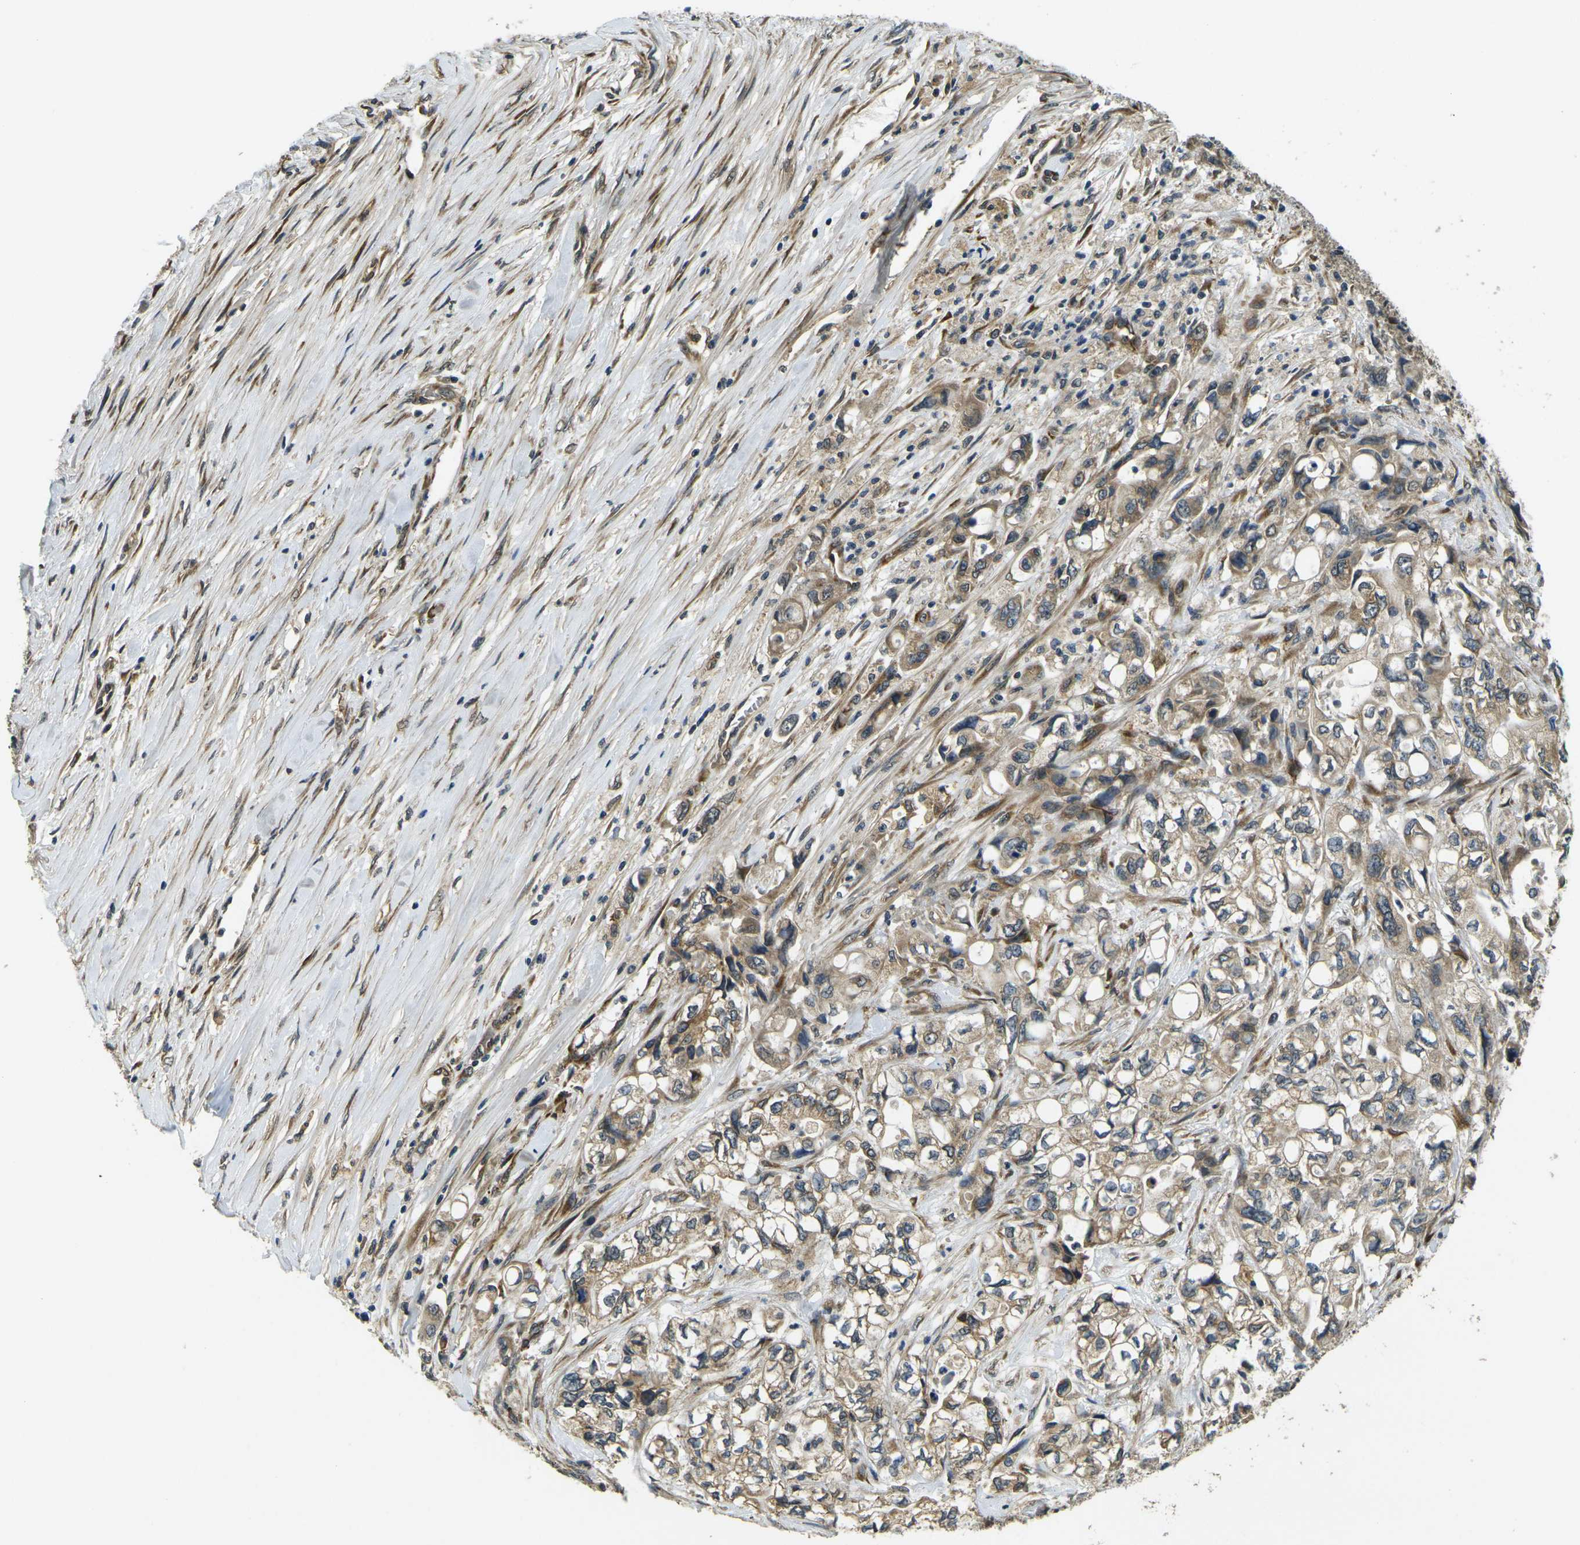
{"staining": {"intensity": "weak", "quantity": "25%-75%", "location": "cytoplasmic/membranous"}, "tissue": "pancreatic cancer", "cell_type": "Tumor cells", "image_type": "cancer", "snomed": [{"axis": "morphology", "description": "Adenocarcinoma, NOS"}, {"axis": "topography", "description": "Pancreas"}], "caption": "Protein expression analysis of pancreatic cancer (adenocarcinoma) displays weak cytoplasmic/membranous staining in approximately 25%-75% of tumor cells.", "gene": "FUT11", "patient": {"sex": "male", "age": 79}}